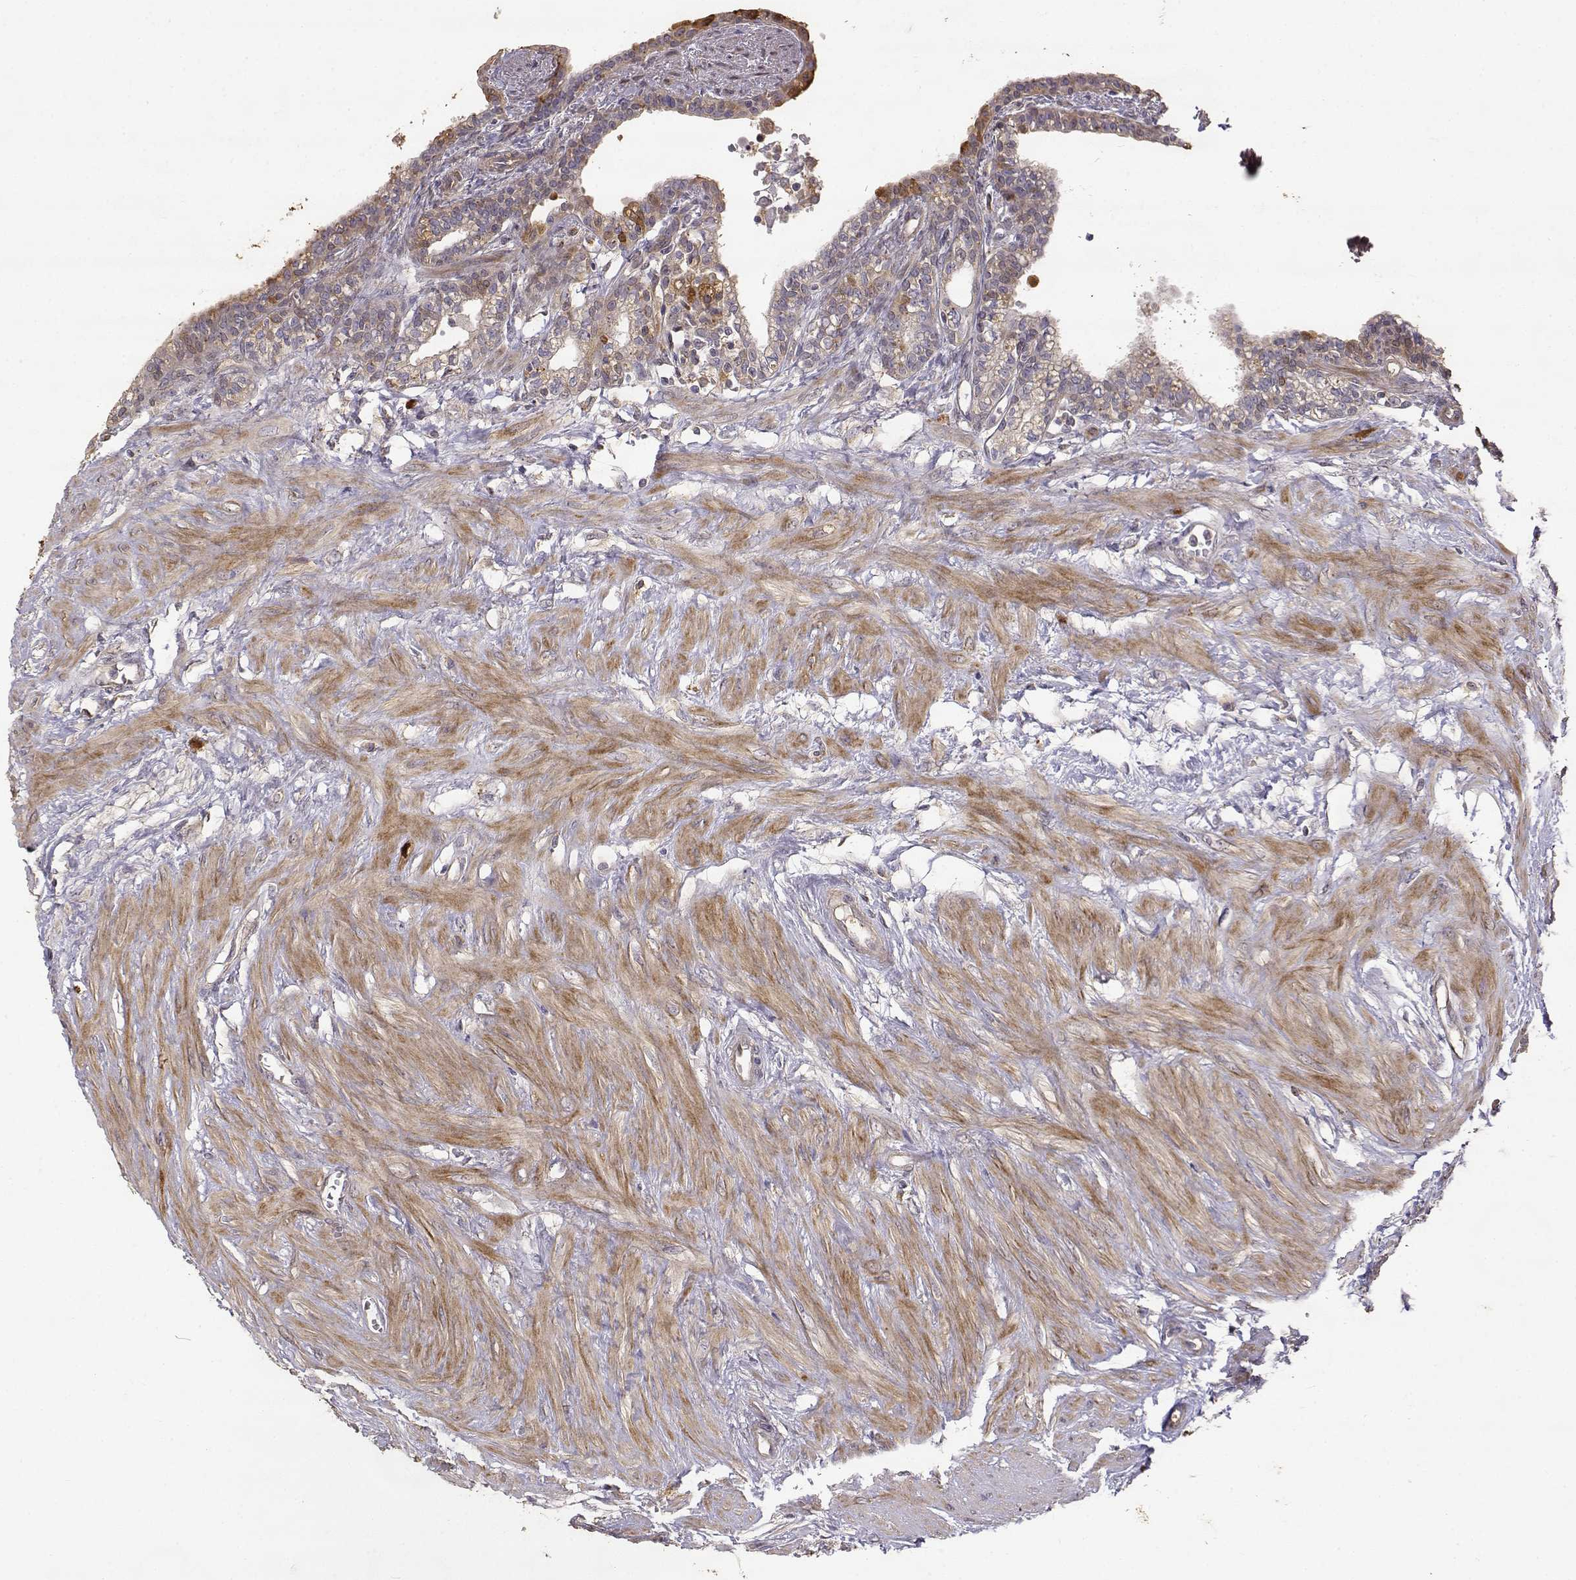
{"staining": {"intensity": "weak", "quantity": ">75%", "location": "cytoplasmic/membranous"}, "tissue": "seminal vesicle", "cell_type": "Glandular cells", "image_type": "normal", "snomed": [{"axis": "morphology", "description": "Normal tissue, NOS"}, {"axis": "morphology", "description": "Urothelial carcinoma, NOS"}, {"axis": "topography", "description": "Urinary bladder"}, {"axis": "topography", "description": "Seminal veicle"}], "caption": "Immunohistochemistry (IHC) staining of benign seminal vesicle, which shows low levels of weak cytoplasmic/membranous staining in about >75% of glandular cells indicating weak cytoplasmic/membranous protein positivity. The staining was performed using DAB (3,3'-diaminobenzidine) (brown) for protein detection and nuclei were counterstained in hematoxylin (blue).", "gene": "CRIM1", "patient": {"sex": "male", "age": 76}}